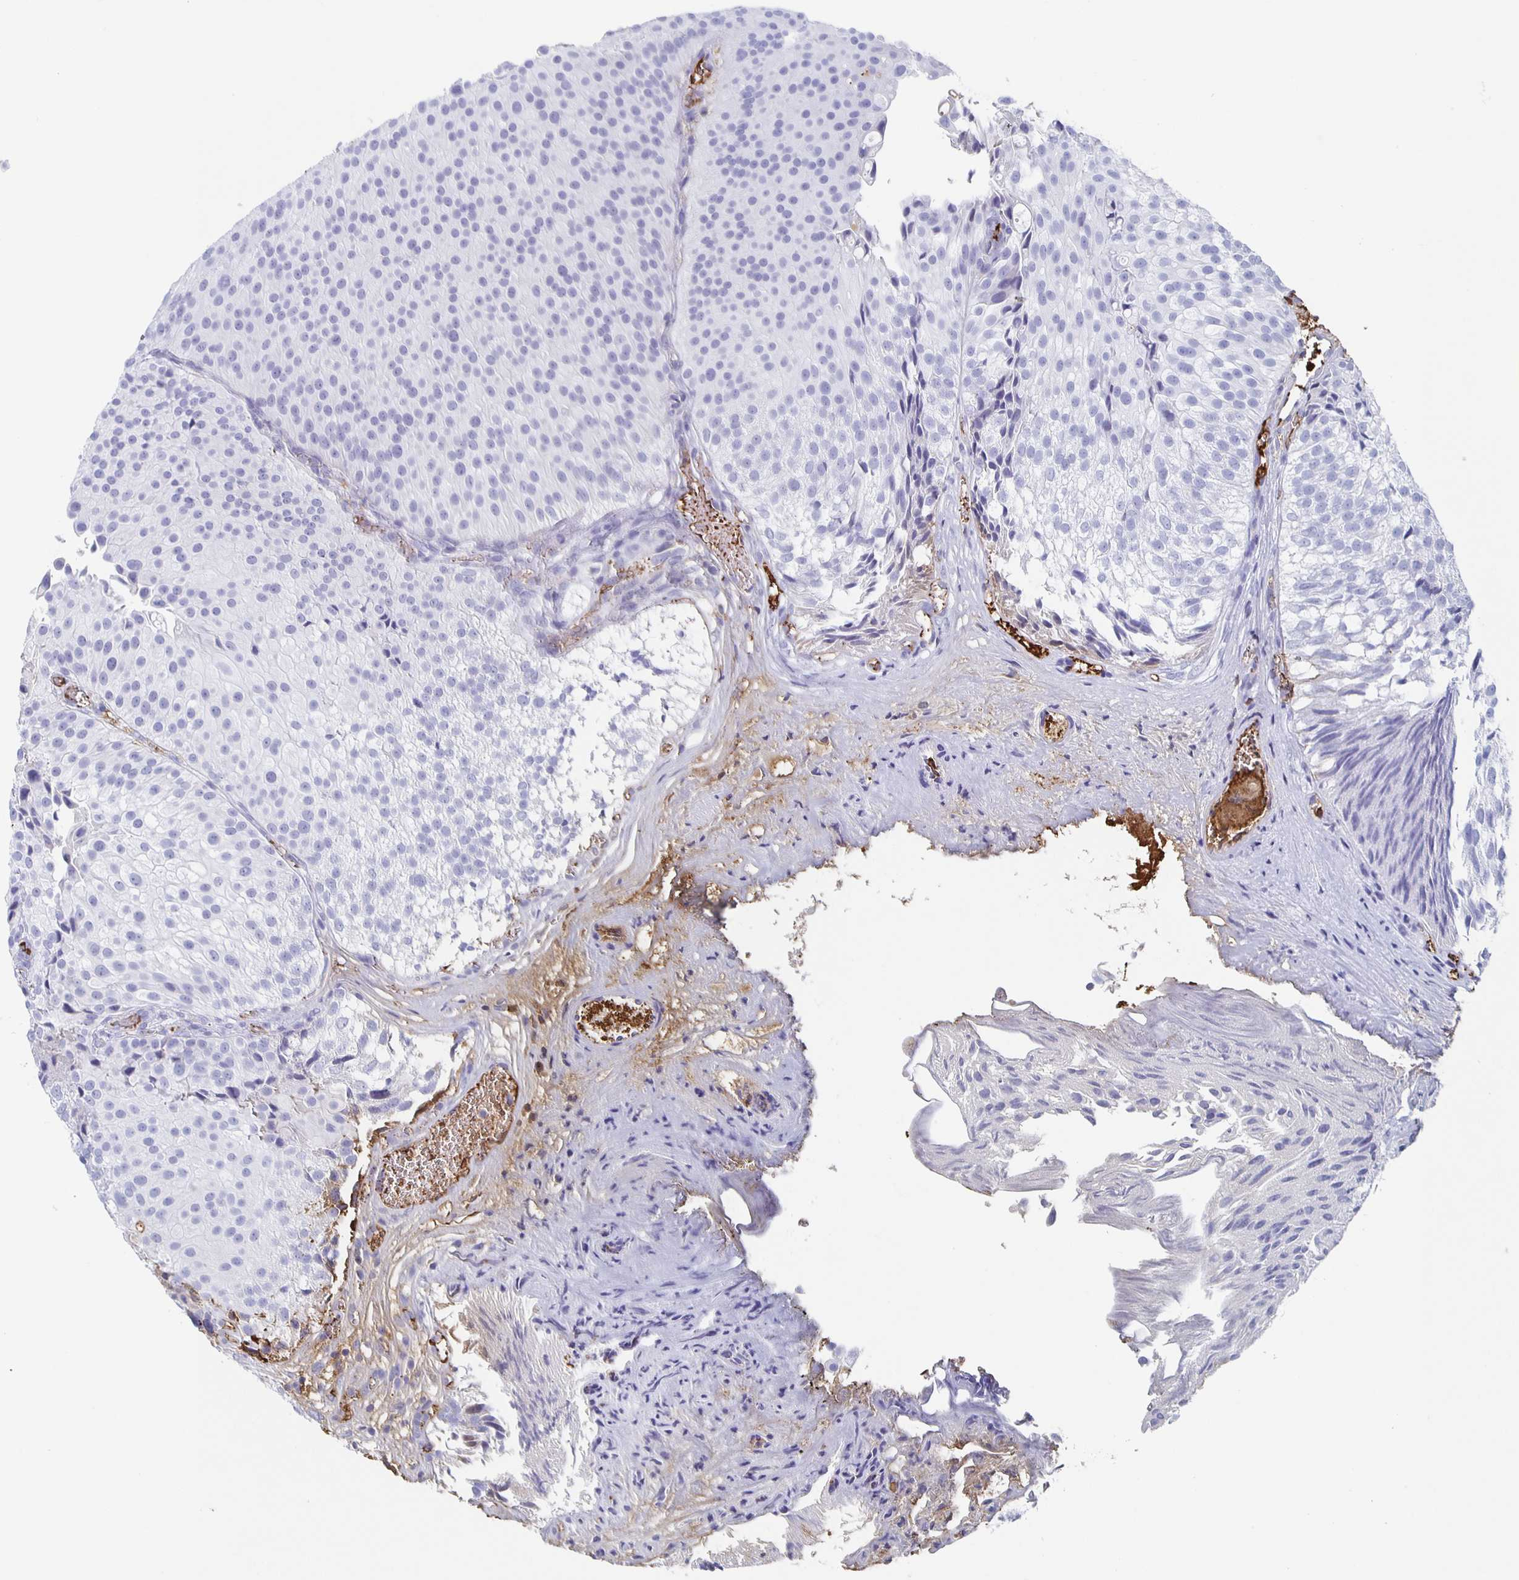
{"staining": {"intensity": "negative", "quantity": "none", "location": "none"}, "tissue": "urothelial cancer", "cell_type": "Tumor cells", "image_type": "cancer", "snomed": [{"axis": "morphology", "description": "Urothelial carcinoma, Low grade"}, {"axis": "topography", "description": "Urinary bladder"}], "caption": "Human urothelial cancer stained for a protein using immunohistochemistry (IHC) demonstrates no staining in tumor cells.", "gene": "FGA", "patient": {"sex": "male", "age": 80}}